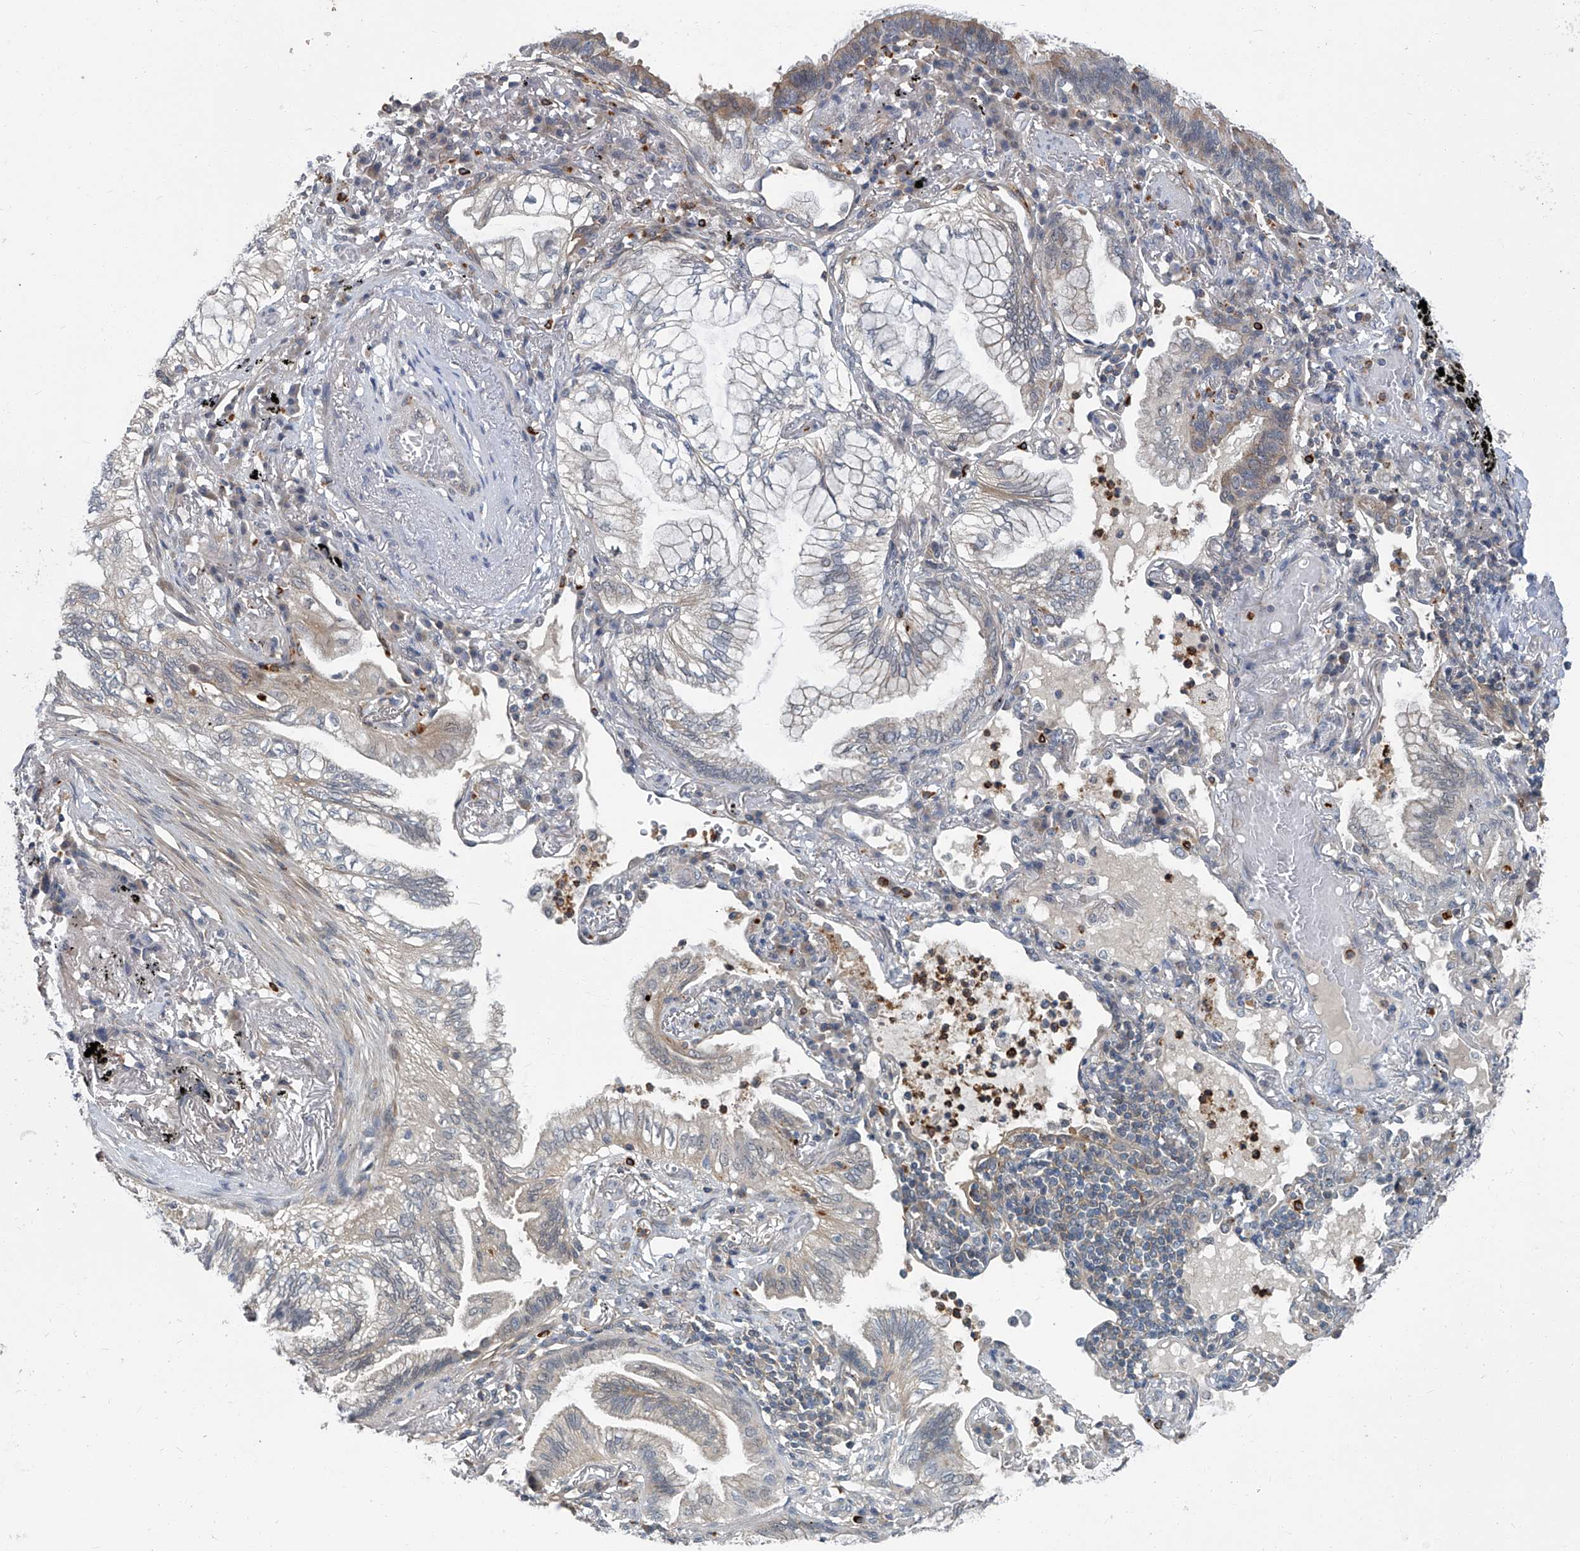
{"staining": {"intensity": "negative", "quantity": "none", "location": "none"}, "tissue": "lung cancer", "cell_type": "Tumor cells", "image_type": "cancer", "snomed": [{"axis": "morphology", "description": "Adenocarcinoma, NOS"}, {"axis": "topography", "description": "Lung"}], "caption": "The histopathology image exhibits no staining of tumor cells in lung cancer.", "gene": "AKNAD1", "patient": {"sex": "female", "age": 70}}